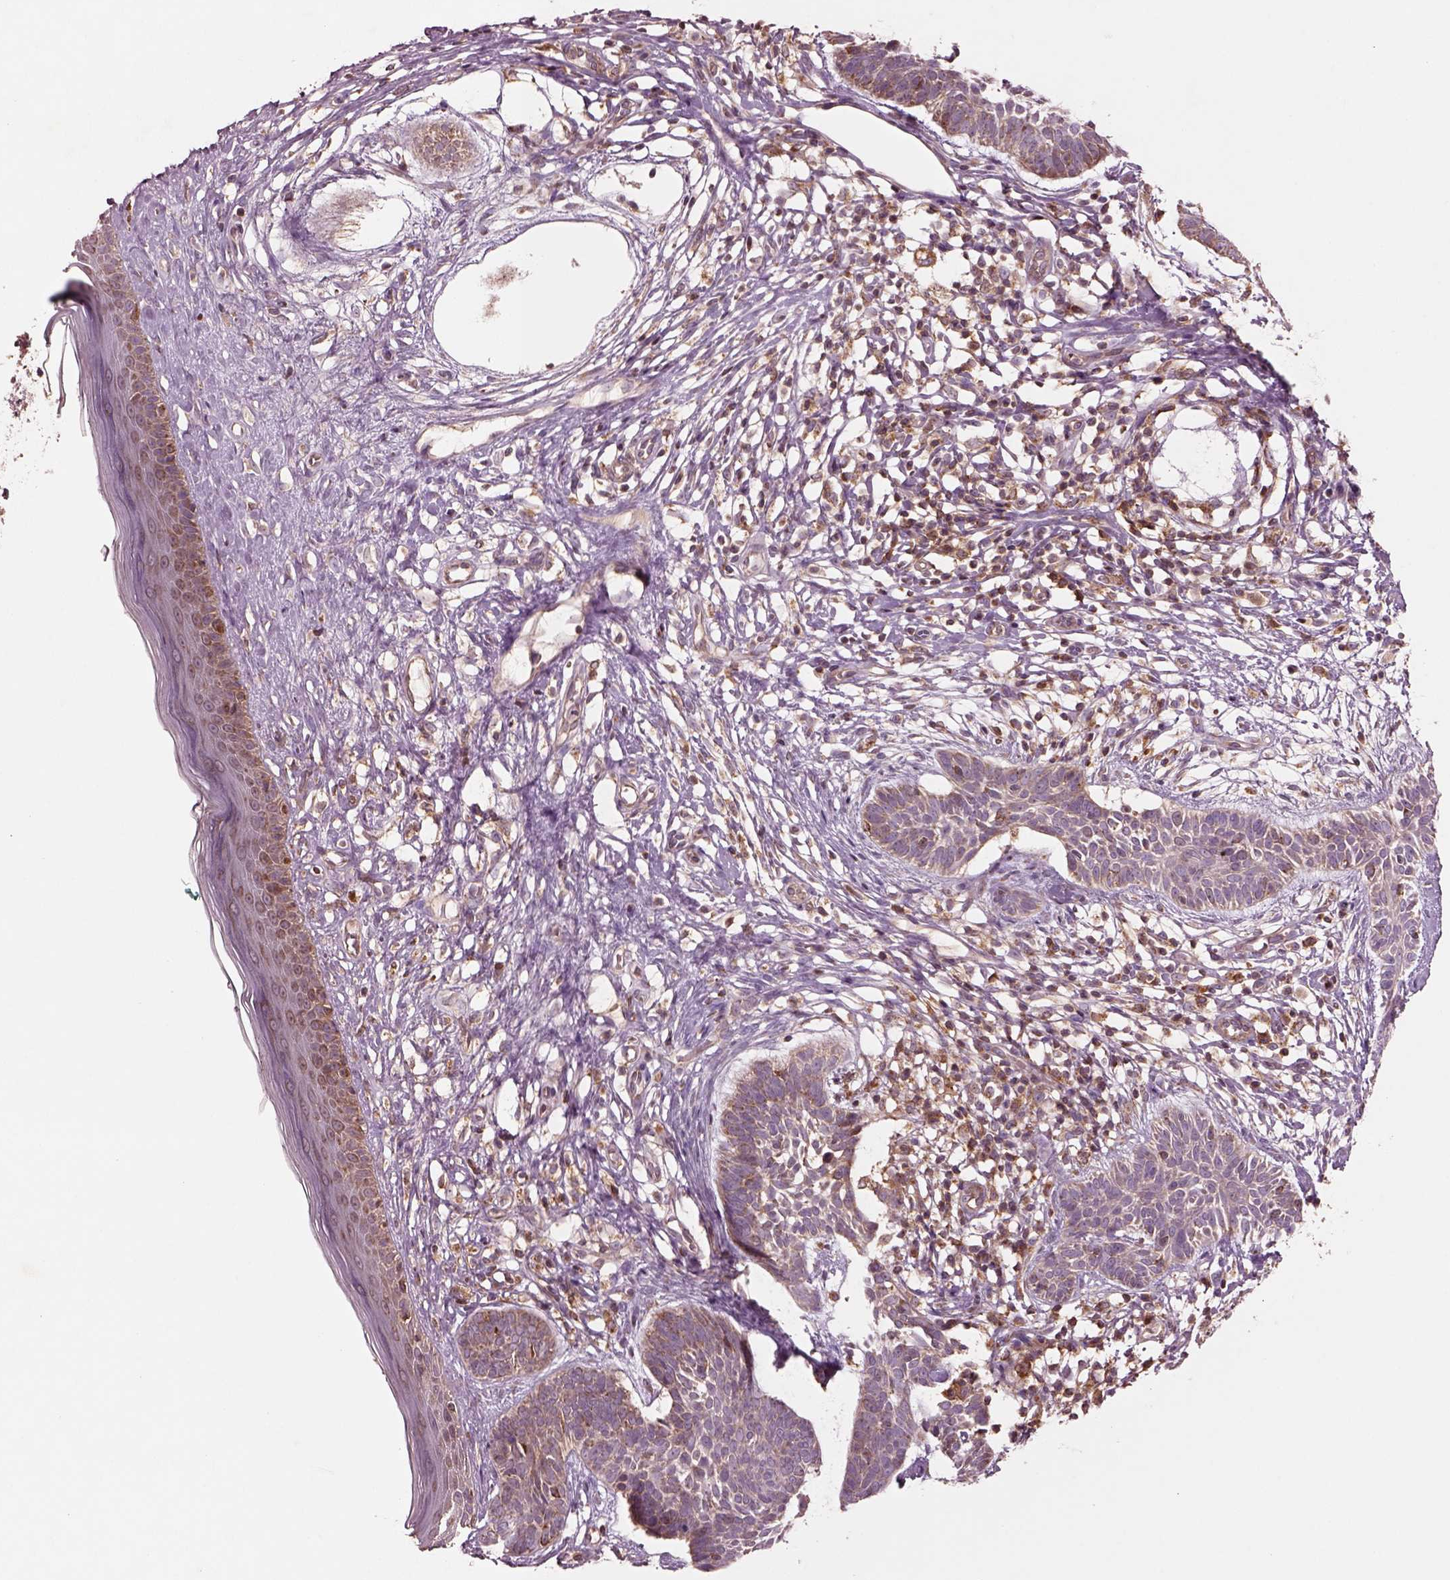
{"staining": {"intensity": "weak", "quantity": "25%-75%", "location": "cytoplasmic/membranous"}, "tissue": "skin cancer", "cell_type": "Tumor cells", "image_type": "cancer", "snomed": [{"axis": "morphology", "description": "Basal cell carcinoma"}, {"axis": "topography", "description": "Skin"}], "caption": "The photomicrograph demonstrates staining of skin cancer, revealing weak cytoplasmic/membranous protein expression (brown color) within tumor cells. Using DAB (3,3'-diaminobenzidine) (brown) and hematoxylin (blue) stains, captured at high magnification using brightfield microscopy.", "gene": "SLC25A5", "patient": {"sex": "male", "age": 85}}